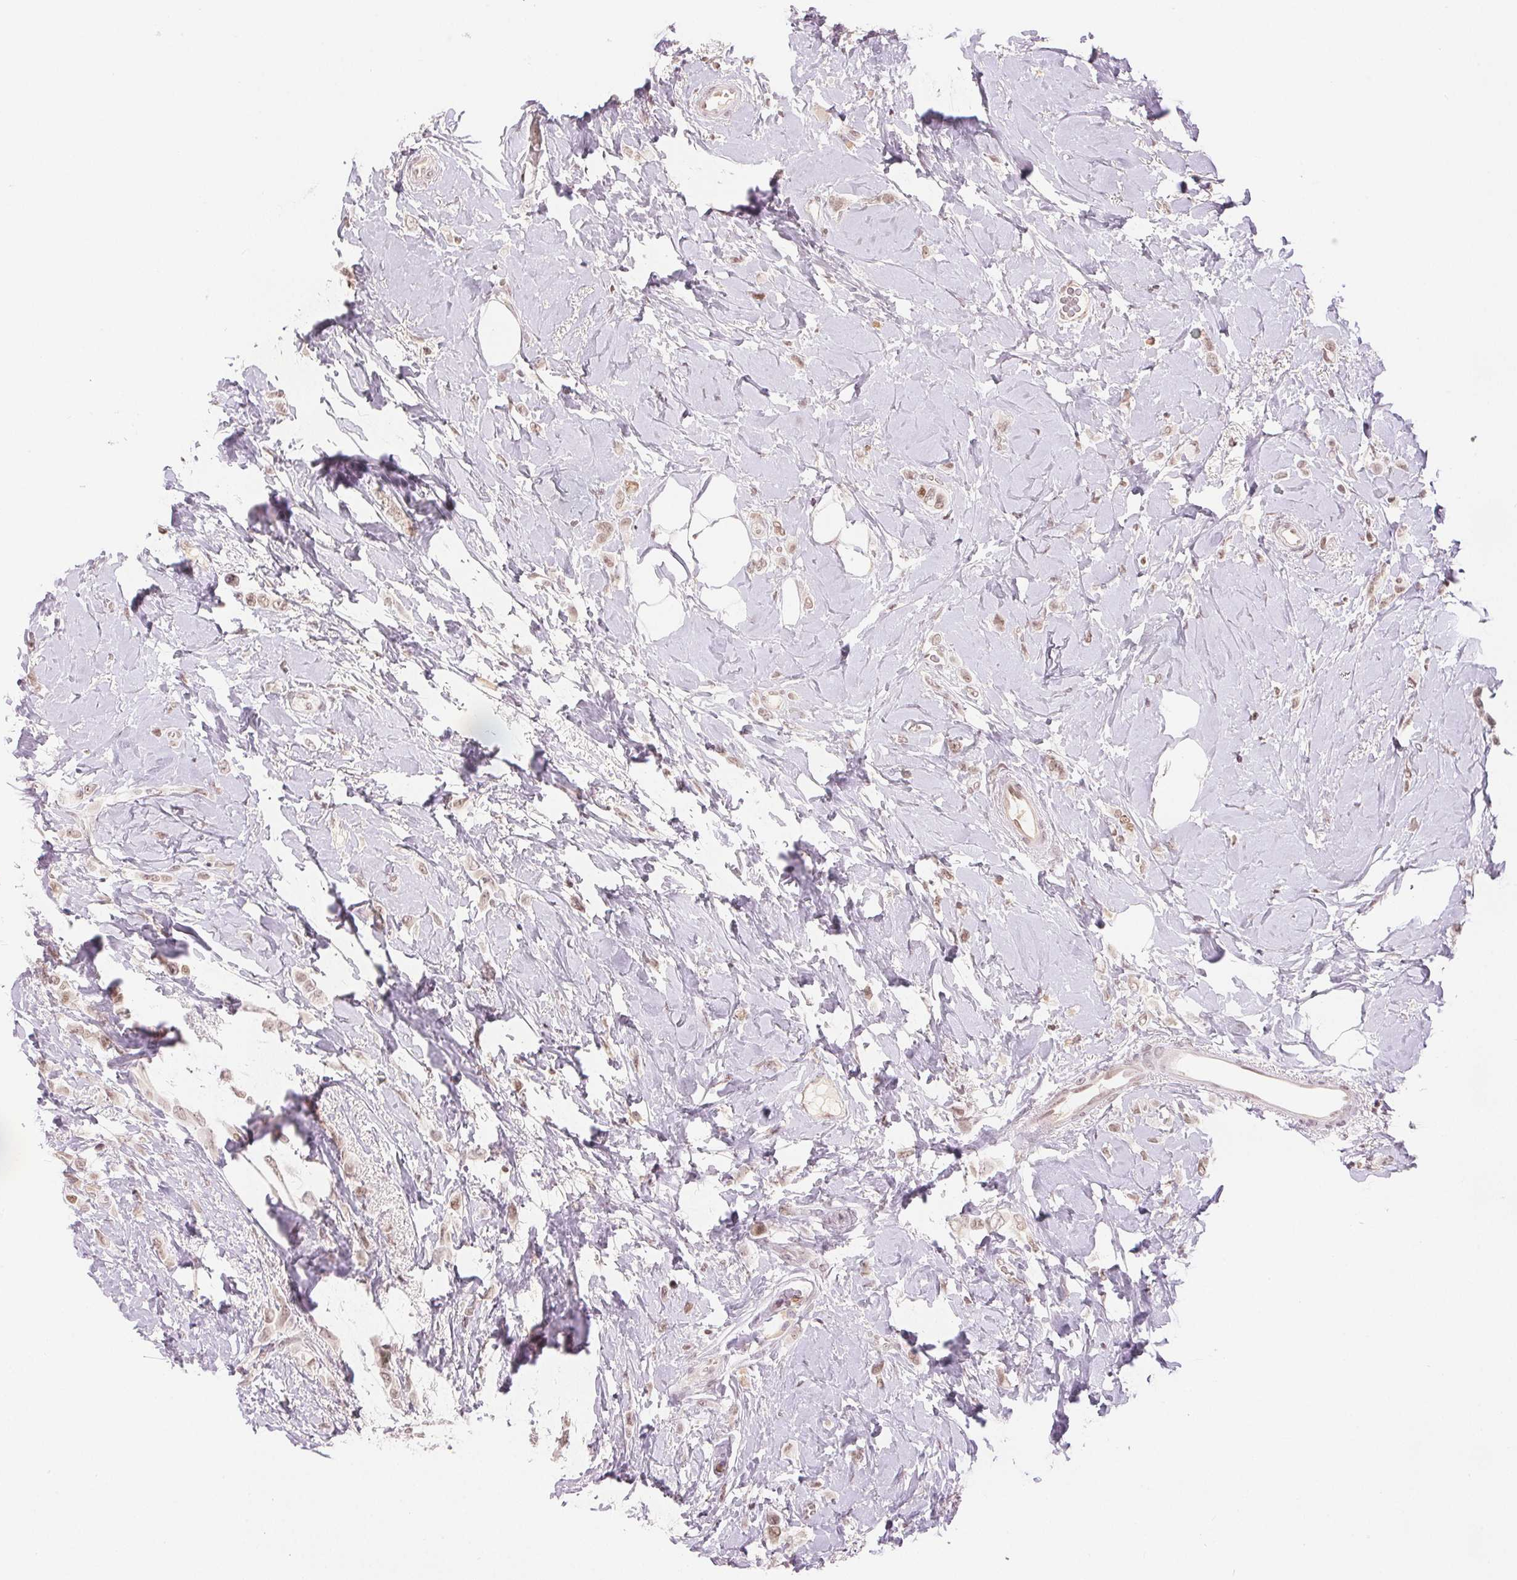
{"staining": {"intensity": "weak", "quantity": ">75%", "location": "nuclear"}, "tissue": "breast cancer", "cell_type": "Tumor cells", "image_type": "cancer", "snomed": [{"axis": "morphology", "description": "Lobular carcinoma"}, {"axis": "topography", "description": "Breast"}], "caption": "Approximately >75% of tumor cells in breast lobular carcinoma exhibit weak nuclear protein positivity as visualized by brown immunohistochemical staining.", "gene": "DEK", "patient": {"sex": "female", "age": 66}}